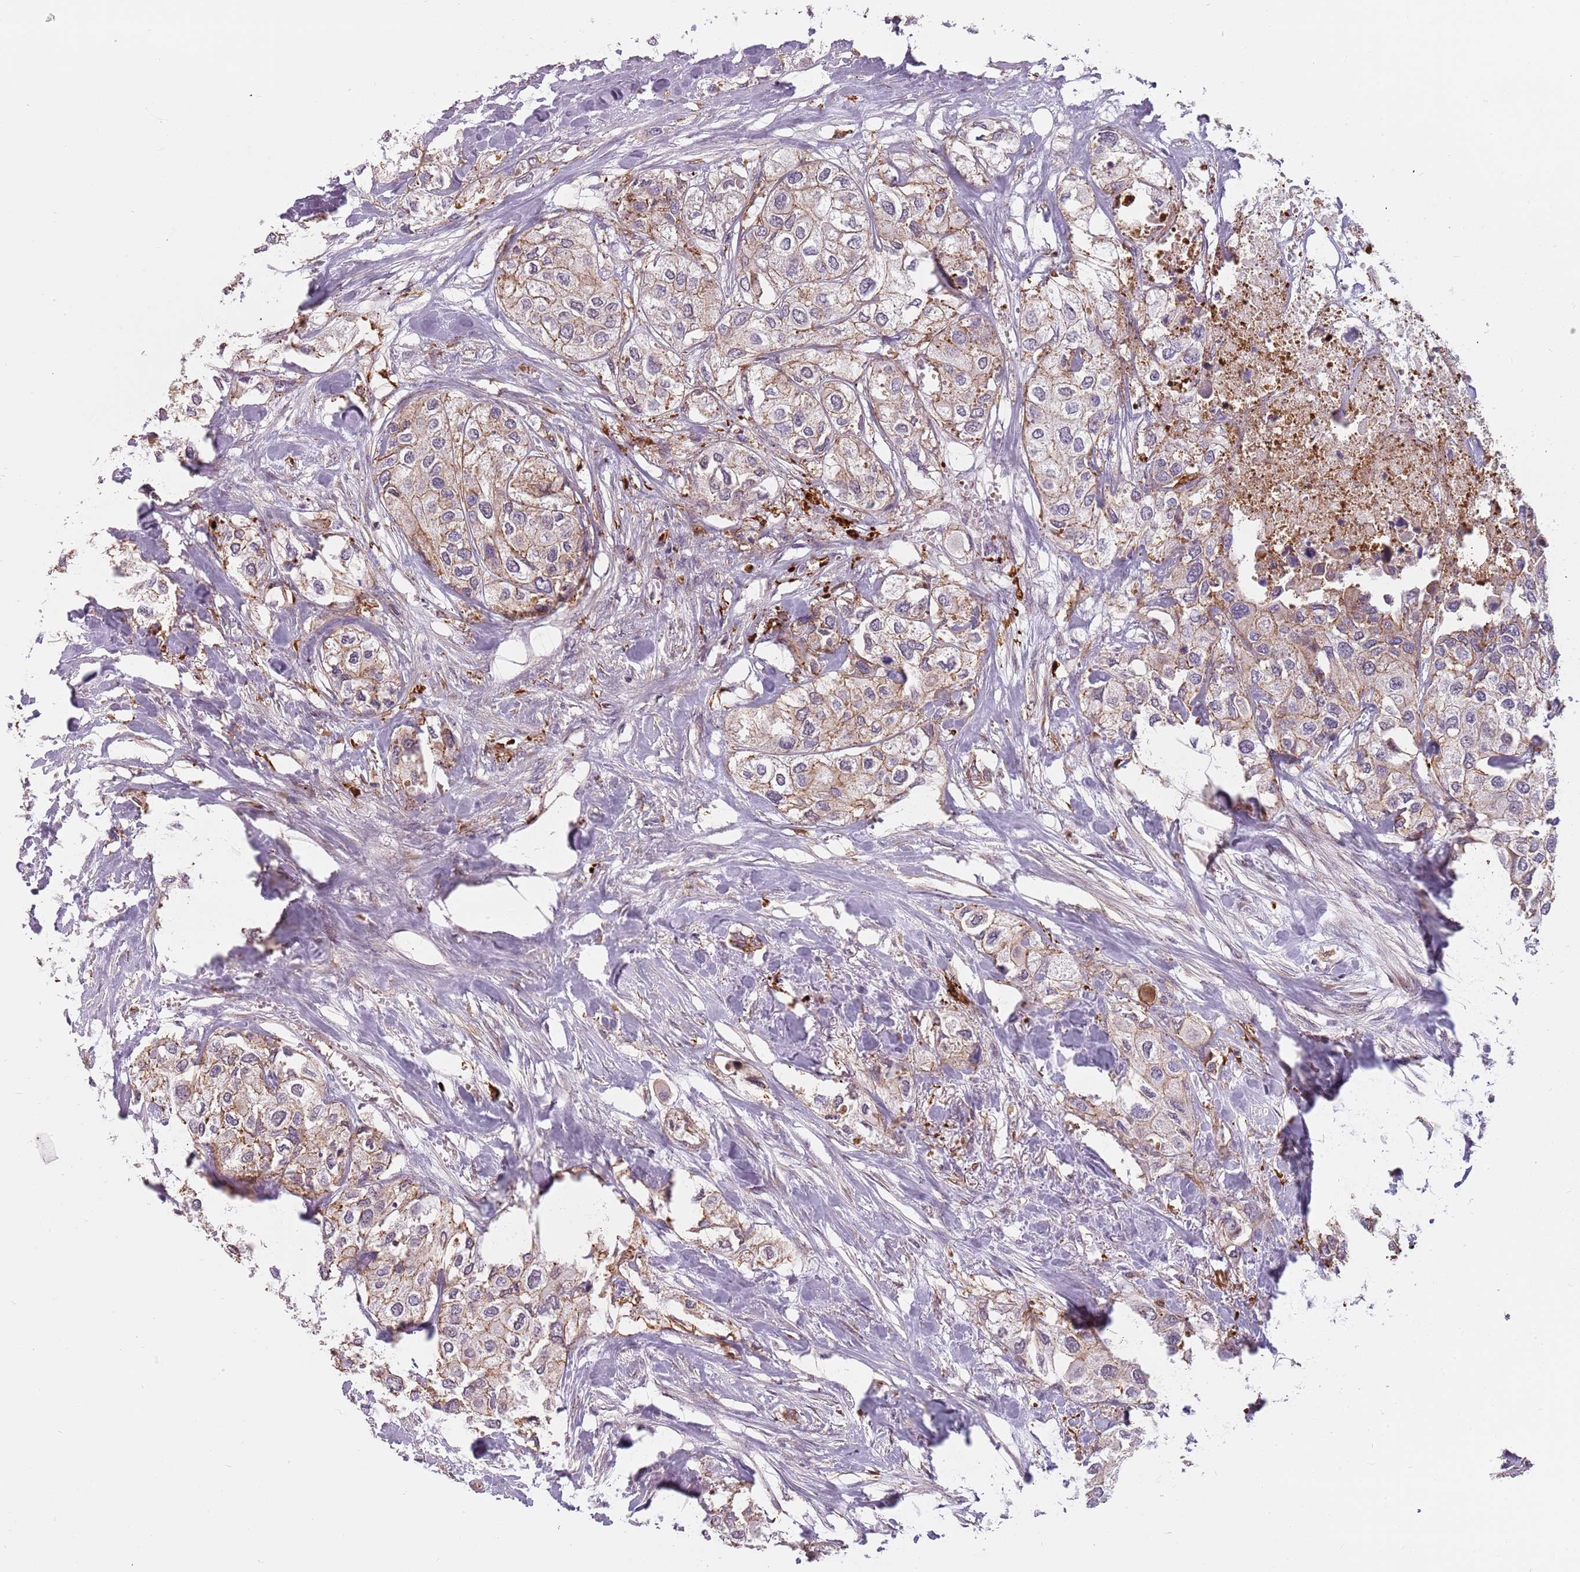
{"staining": {"intensity": "weak", "quantity": "<25%", "location": "cytoplasmic/membranous"}, "tissue": "urothelial cancer", "cell_type": "Tumor cells", "image_type": "cancer", "snomed": [{"axis": "morphology", "description": "Urothelial carcinoma, High grade"}, {"axis": "topography", "description": "Urinary bladder"}], "caption": "Immunohistochemistry of urothelial carcinoma (high-grade) reveals no expression in tumor cells. The staining was performed using DAB to visualize the protein expression in brown, while the nuclei were stained in blue with hematoxylin (Magnification: 20x).", "gene": "PPP1R14C", "patient": {"sex": "male", "age": 64}}